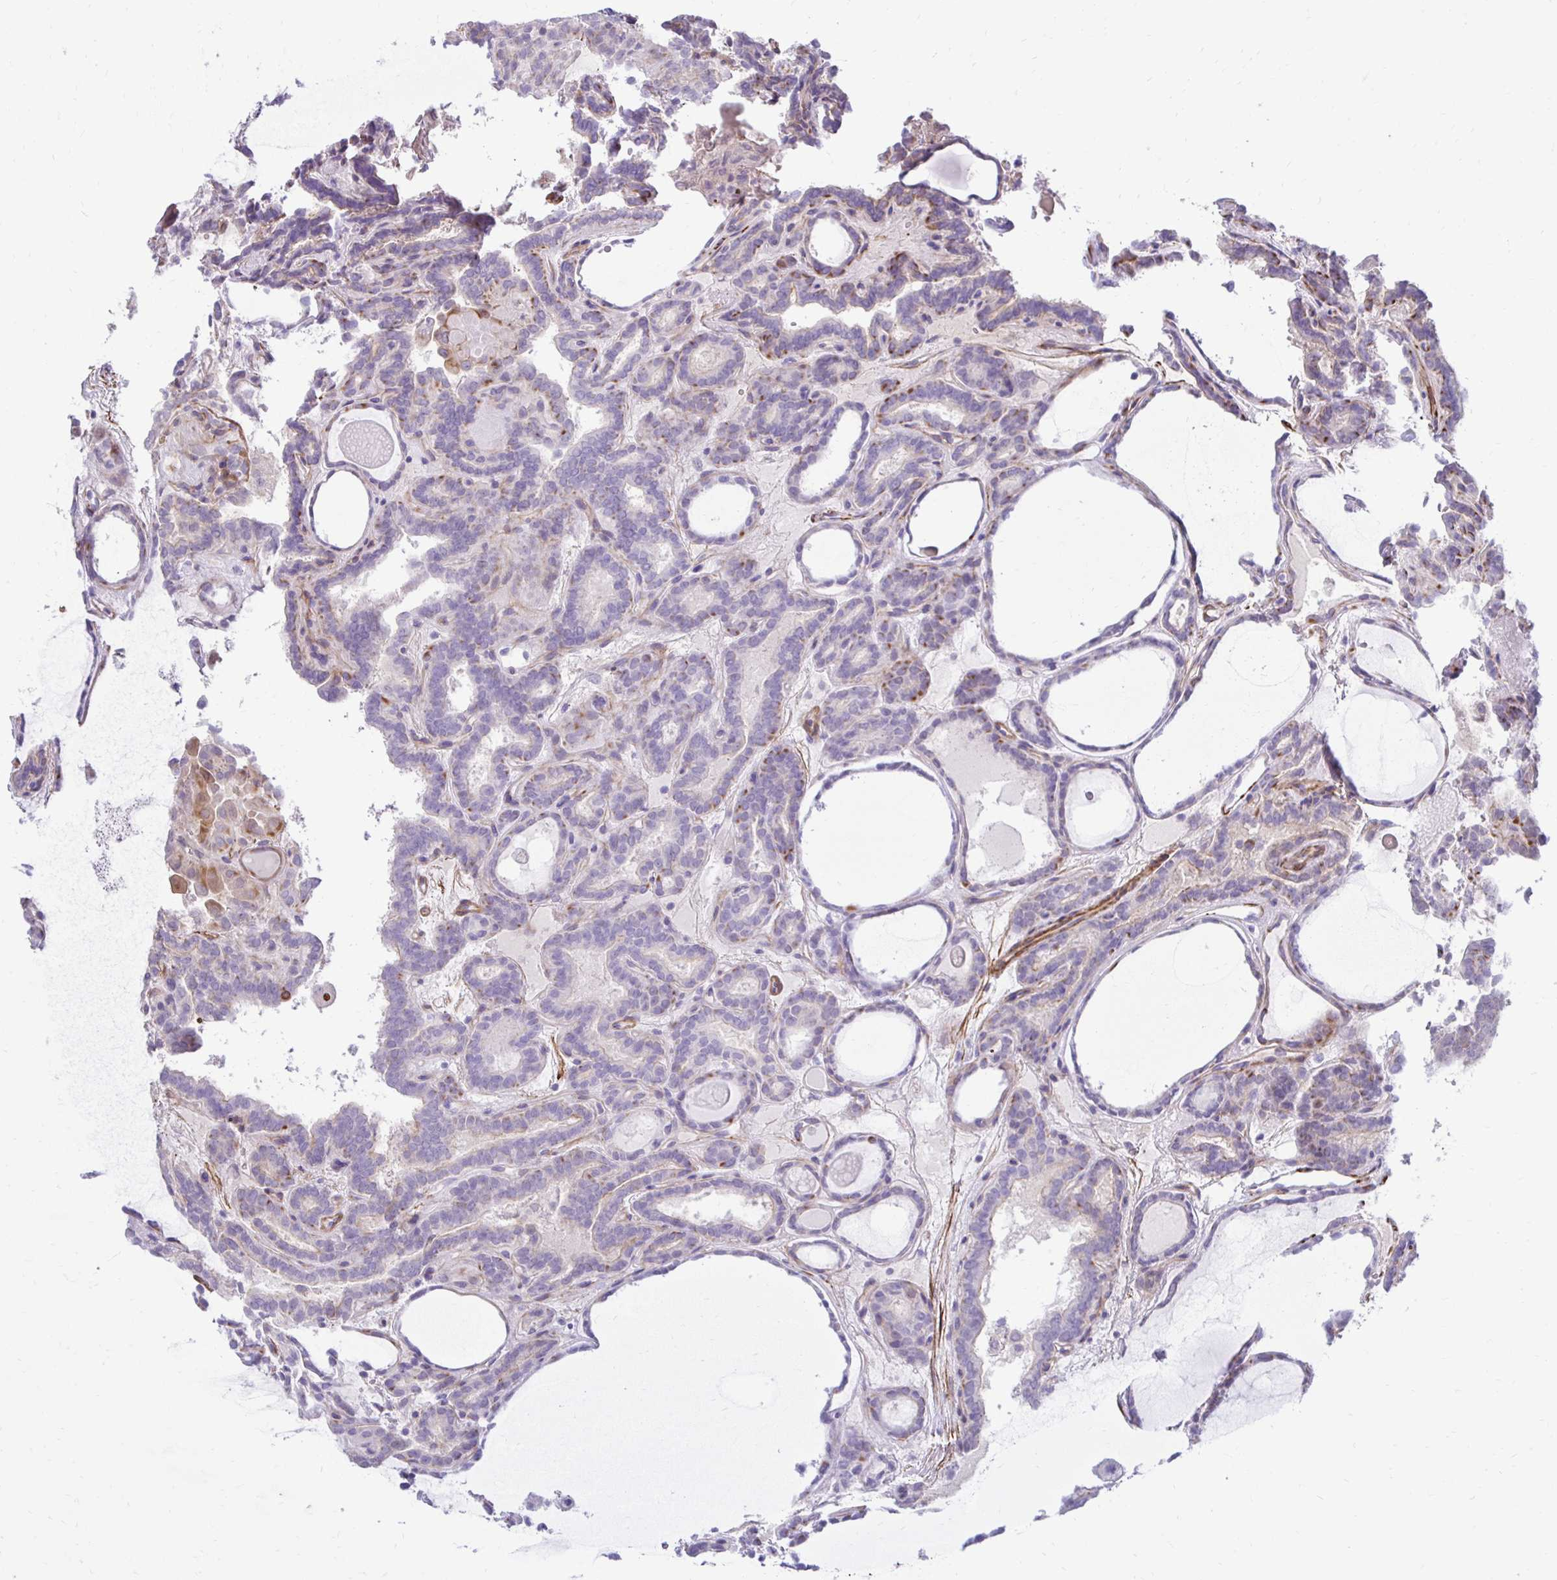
{"staining": {"intensity": "negative", "quantity": "none", "location": "none"}, "tissue": "thyroid cancer", "cell_type": "Tumor cells", "image_type": "cancer", "snomed": [{"axis": "morphology", "description": "Papillary adenocarcinoma, NOS"}, {"axis": "topography", "description": "Thyroid gland"}], "caption": "An immunohistochemistry (IHC) histopathology image of papillary adenocarcinoma (thyroid) is shown. There is no staining in tumor cells of papillary adenocarcinoma (thyroid).", "gene": "CTPS1", "patient": {"sex": "female", "age": 46}}